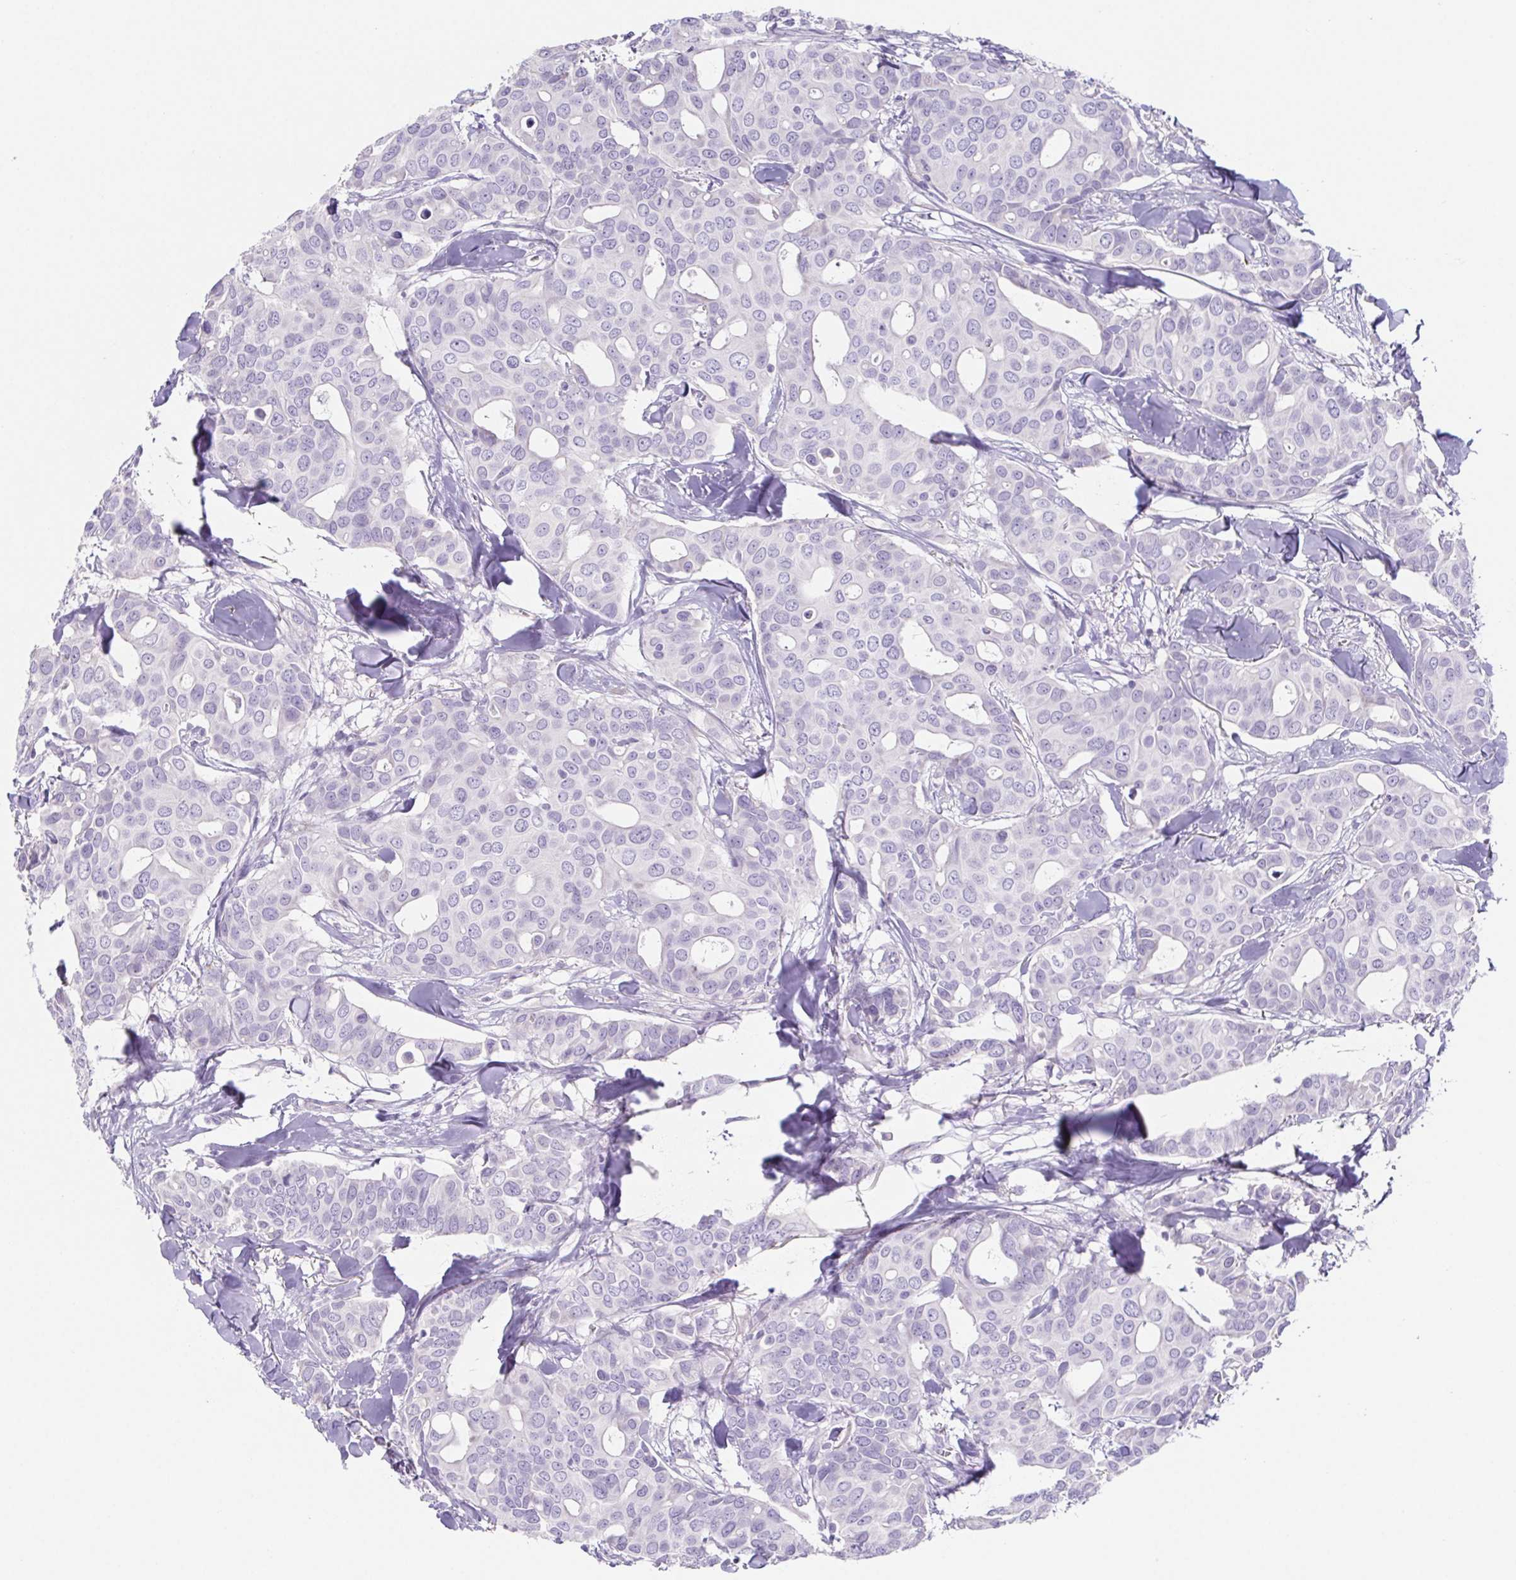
{"staining": {"intensity": "negative", "quantity": "none", "location": "none"}, "tissue": "breast cancer", "cell_type": "Tumor cells", "image_type": "cancer", "snomed": [{"axis": "morphology", "description": "Duct carcinoma"}, {"axis": "topography", "description": "Breast"}], "caption": "Immunohistochemistry (IHC) histopathology image of neoplastic tissue: human breast cancer (invasive ductal carcinoma) stained with DAB displays no significant protein expression in tumor cells.", "gene": "HDGFL1", "patient": {"sex": "female", "age": 54}}